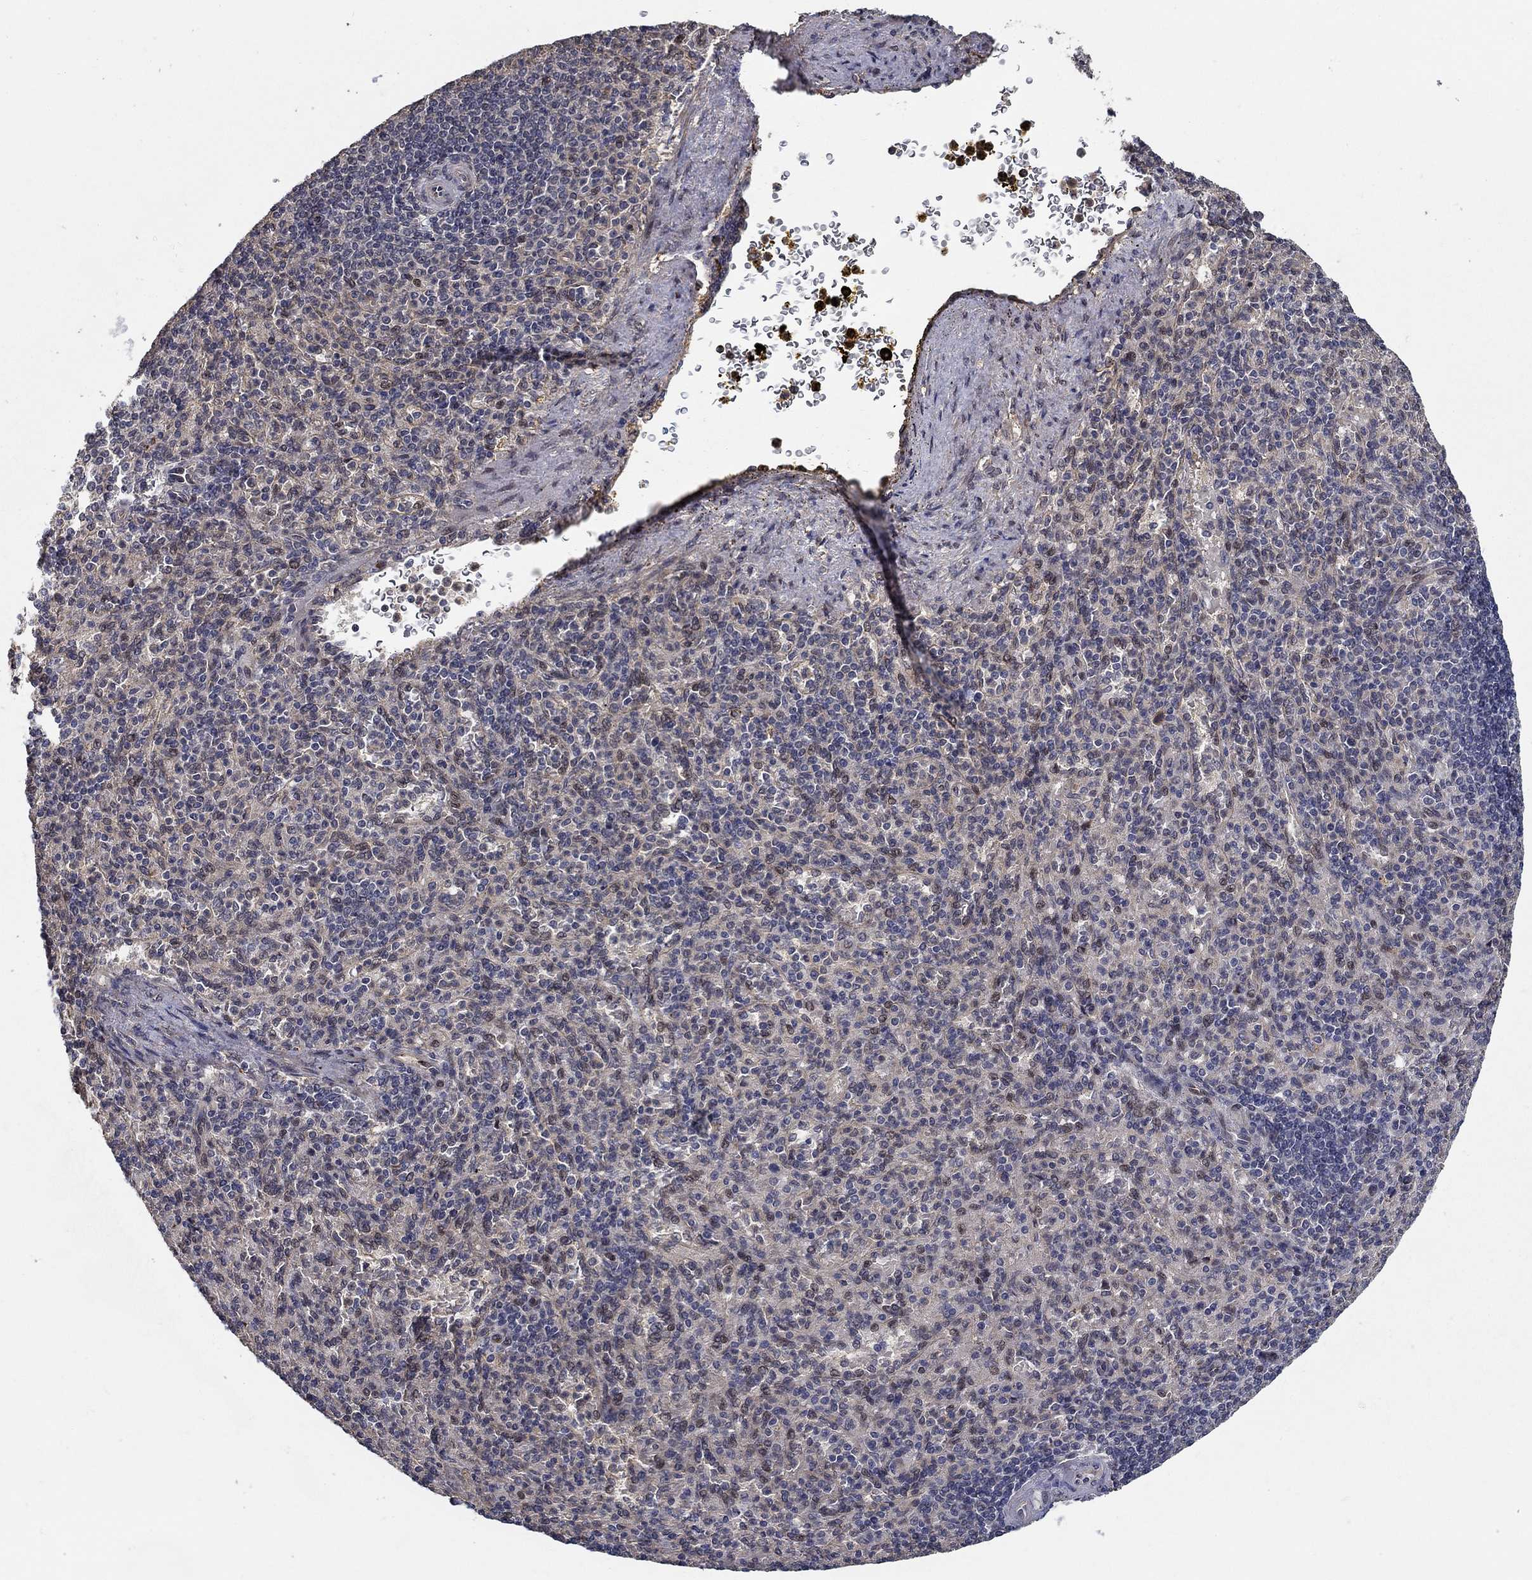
{"staining": {"intensity": "weak", "quantity": "<25%", "location": "nuclear"}, "tissue": "spleen", "cell_type": "Cells in red pulp", "image_type": "normal", "snomed": [{"axis": "morphology", "description": "Normal tissue, NOS"}, {"axis": "topography", "description": "Spleen"}], "caption": "Immunohistochemical staining of unremarkable spleen demonstrates no significant expression in cells in red pulp. (DAB IHC, high magnification).", "gene": "ZNF594", "patient": {"sex": "female", "age": 74}}